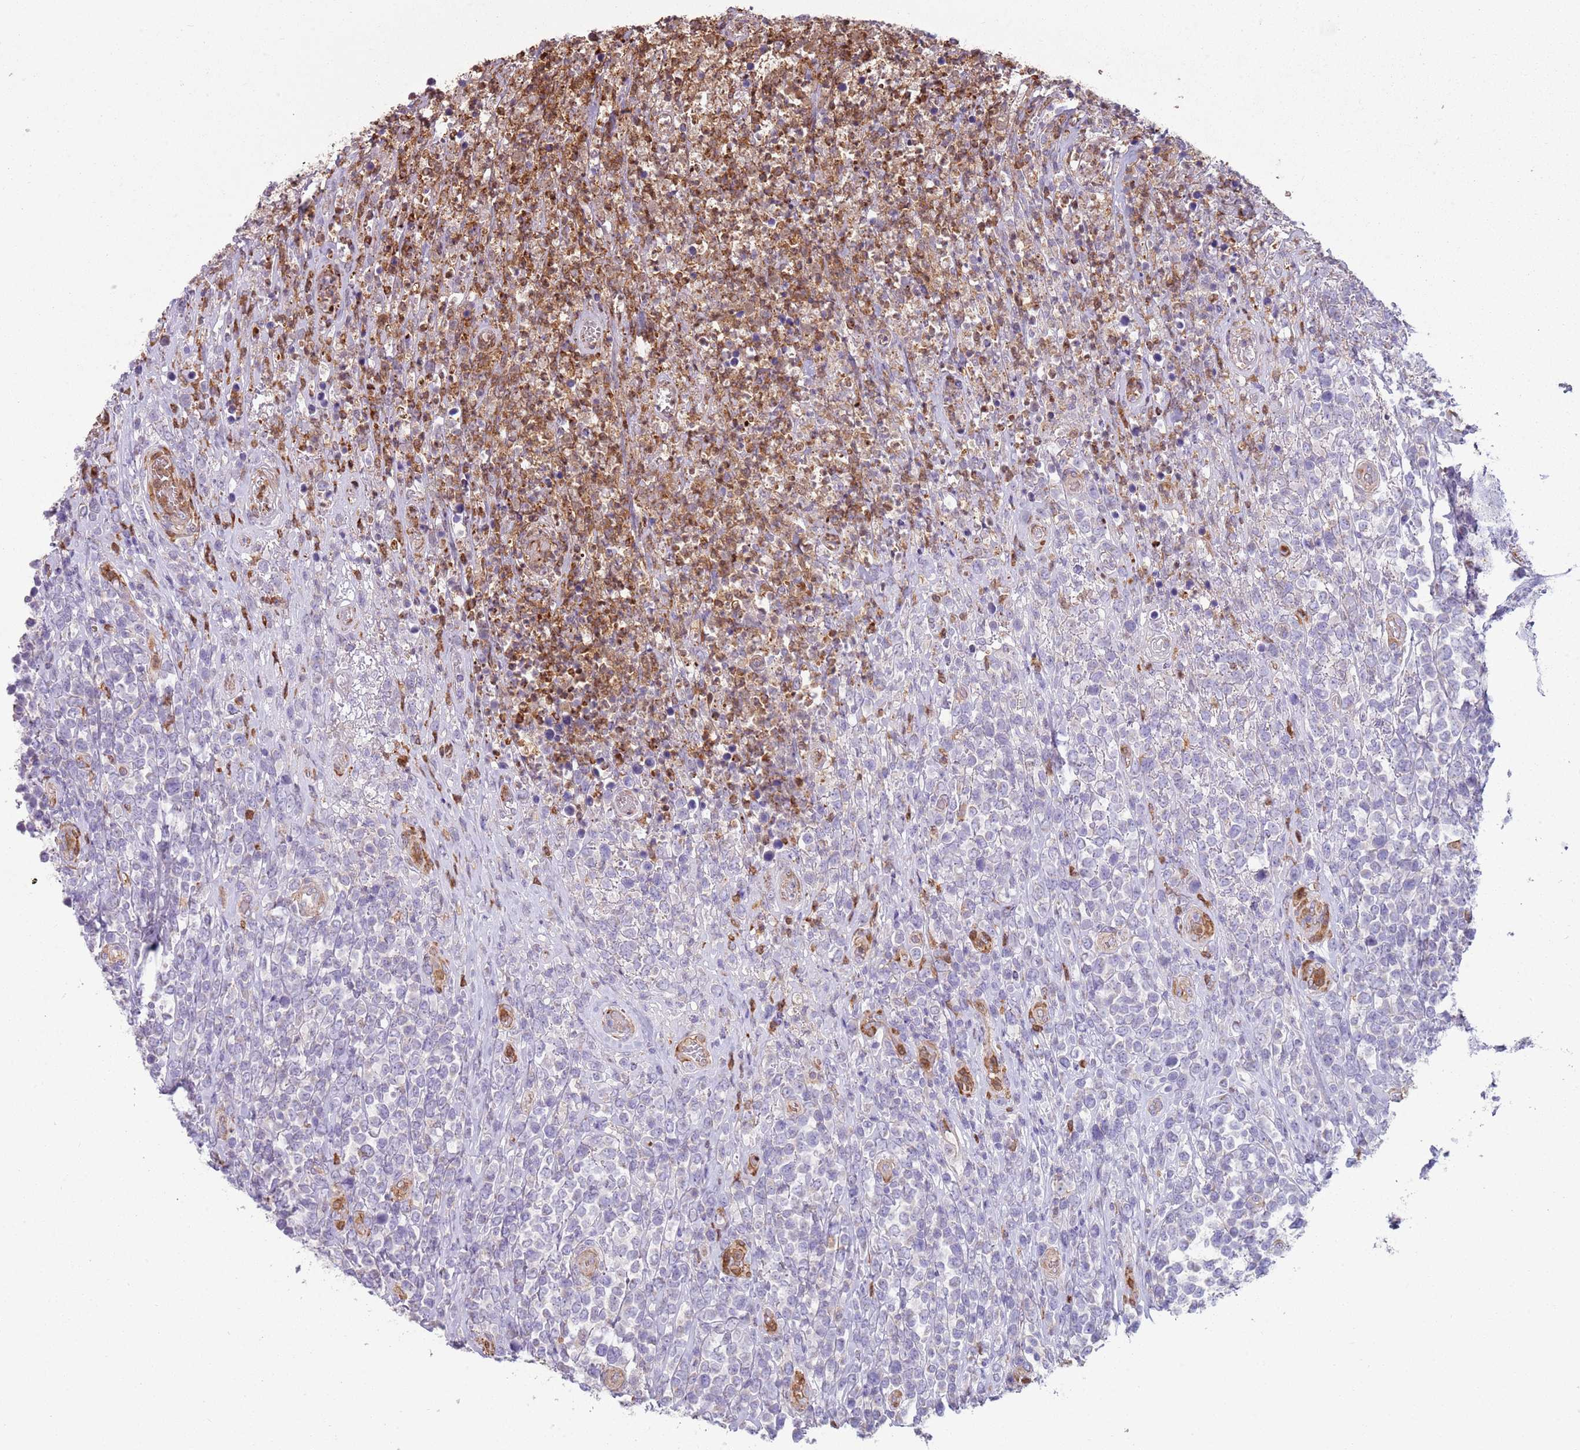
{"staining": {"intensity": "negative", "quantity": "none", "location": "none"}, "tissue": "lymphoma", "cell_type": "Tumor cells", "image_type": "cancer", "snomed": [{"axis": "morphology", "description": "Malignant lymphoma, non-Hodgkin's type, High grade"}, {"axis": "topography", "description": "Soft tissue"}], "caption": "Immunohistochemistry histopathology image of human malignant lymphoma, non-Hodgkin's type (high-grade) stained for a protein (brown), which exhibits no positivity in tumor cells.", "gene": "PHLPP2", "patient": {"sex": "female", "age": 56}}